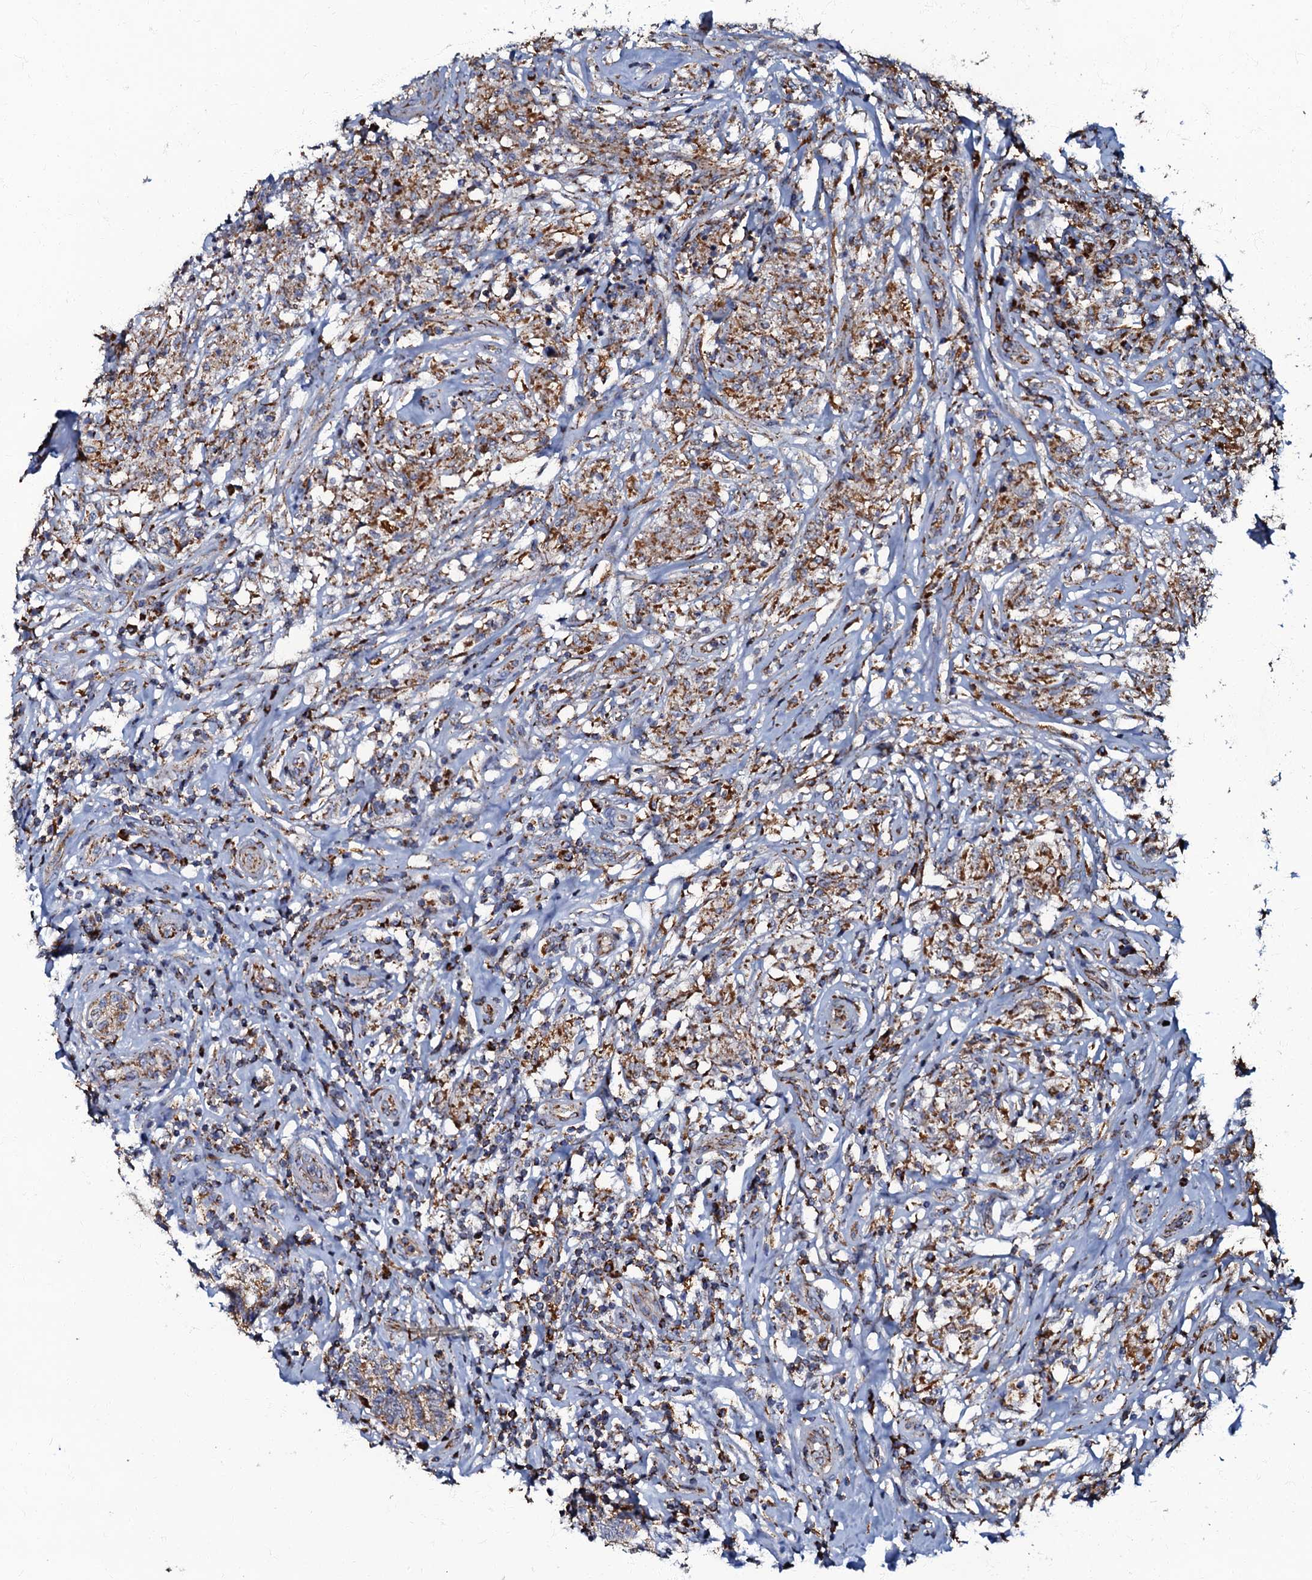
{"staining": {"intensity": "moderate", "quantity": ">75%", "location": "cytoplasmic/membranous"}, "tissue": "testis cancer", "cell_type": "Tumor cells", "image_type": "cancer", "snomed": [{"axis": "morphology", "description": "Seminoma, NOS"}, {"axis": "topography", "description": "Testis"}], "caption": "This histopathology image exhibits IHC staining of seminoma (testis), with medium moderate cytoplasmic/membranous staining in about >75% of tumor cells.", "gene": "NDUFA12", "patient": {"sex": "male", "age": 49}}